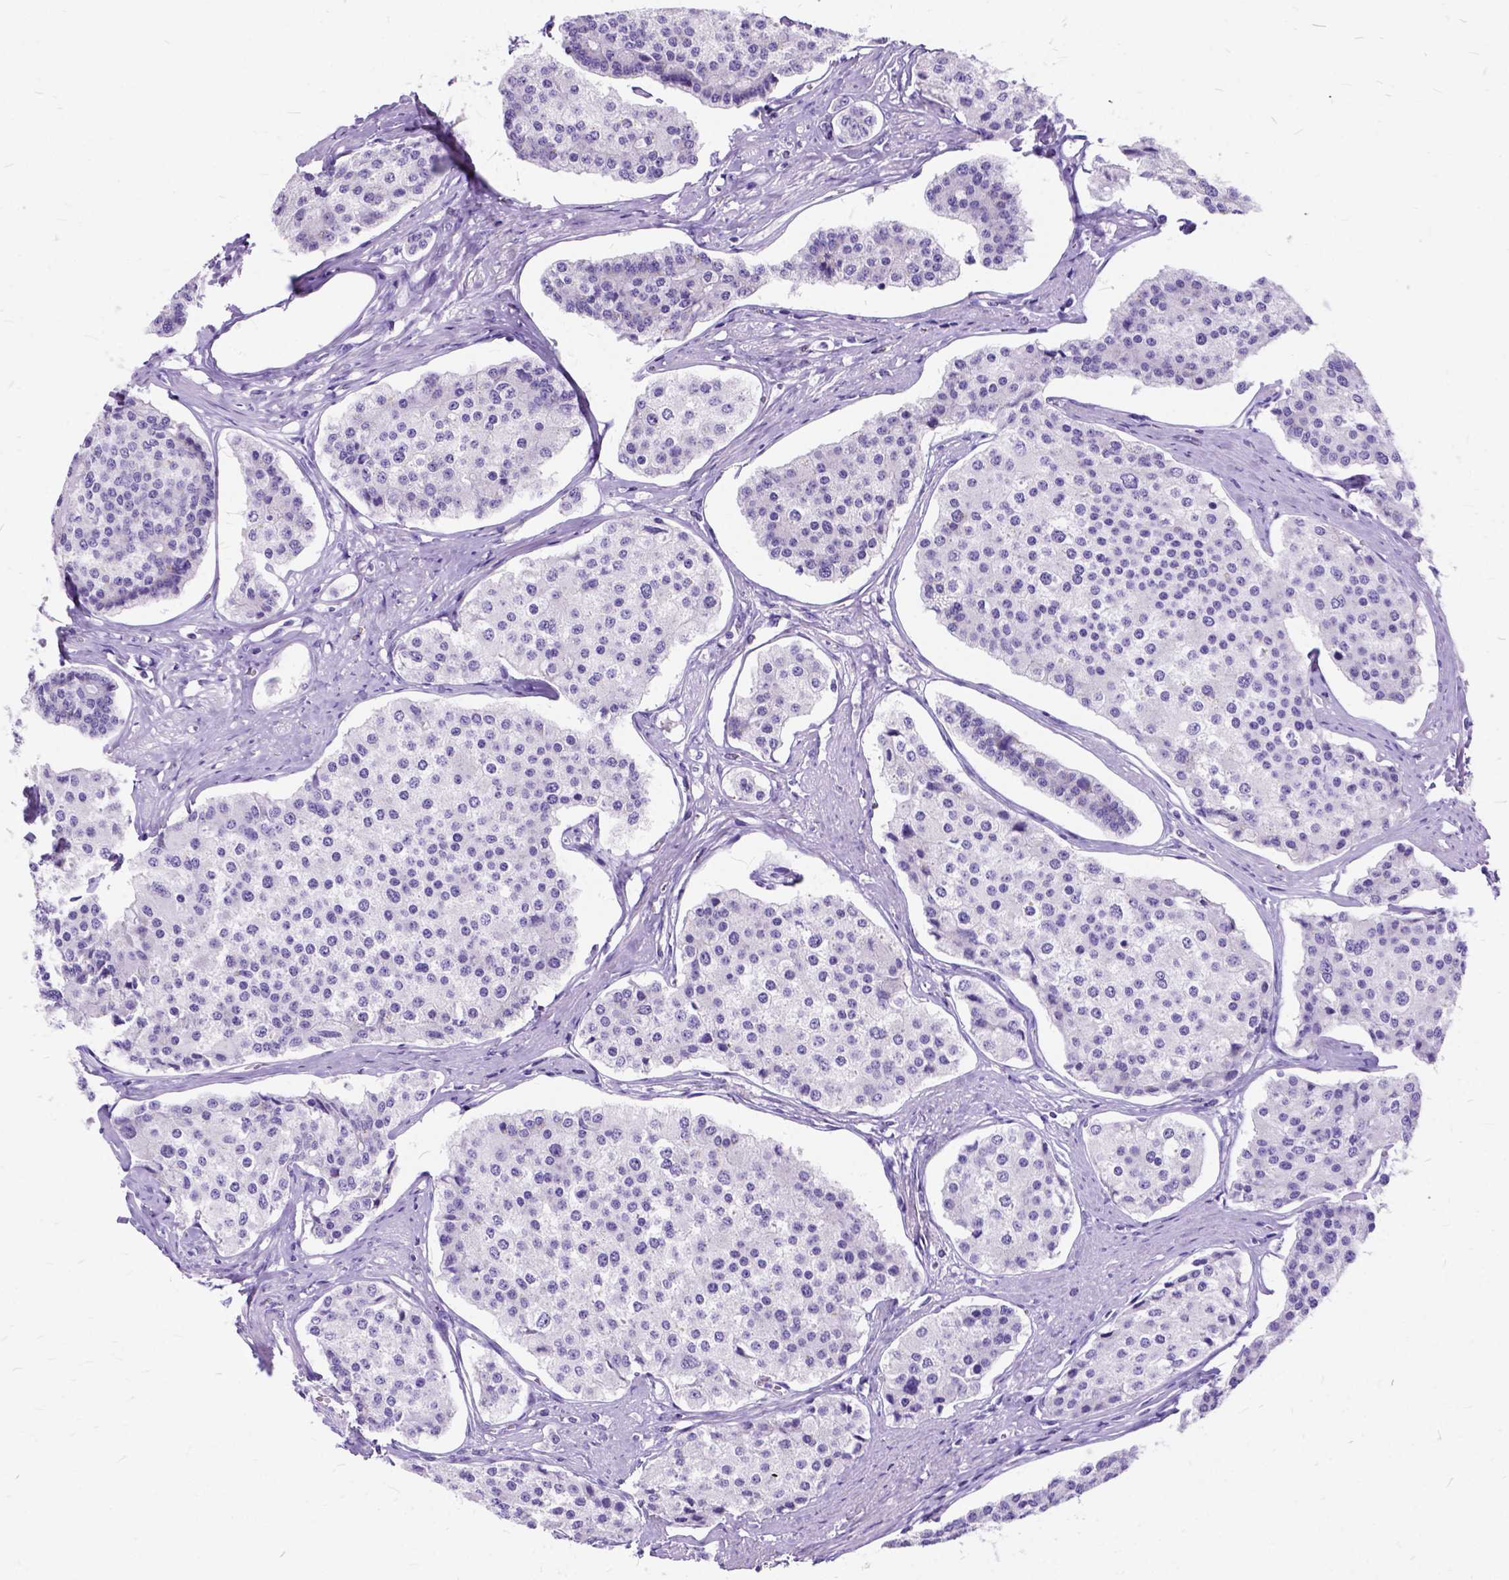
{"staining": {"intensity": "negative", "quantity": "none", "location": "none"}, "tissue": "carcinoid", "cell_type": "Tumor cells", "image_type": "cancer", "snomed": [{"axis": "morphology", "description": "Carcinoid, malignant, NOS"}, {"axis": "topography", "description": "Small intestine"}], "caption": "Tumor cells show no significant protein positivity in carcinoid (malignant).", "gene": "C1QTNF3", "patient": {"sex": "female", "age": 65}}